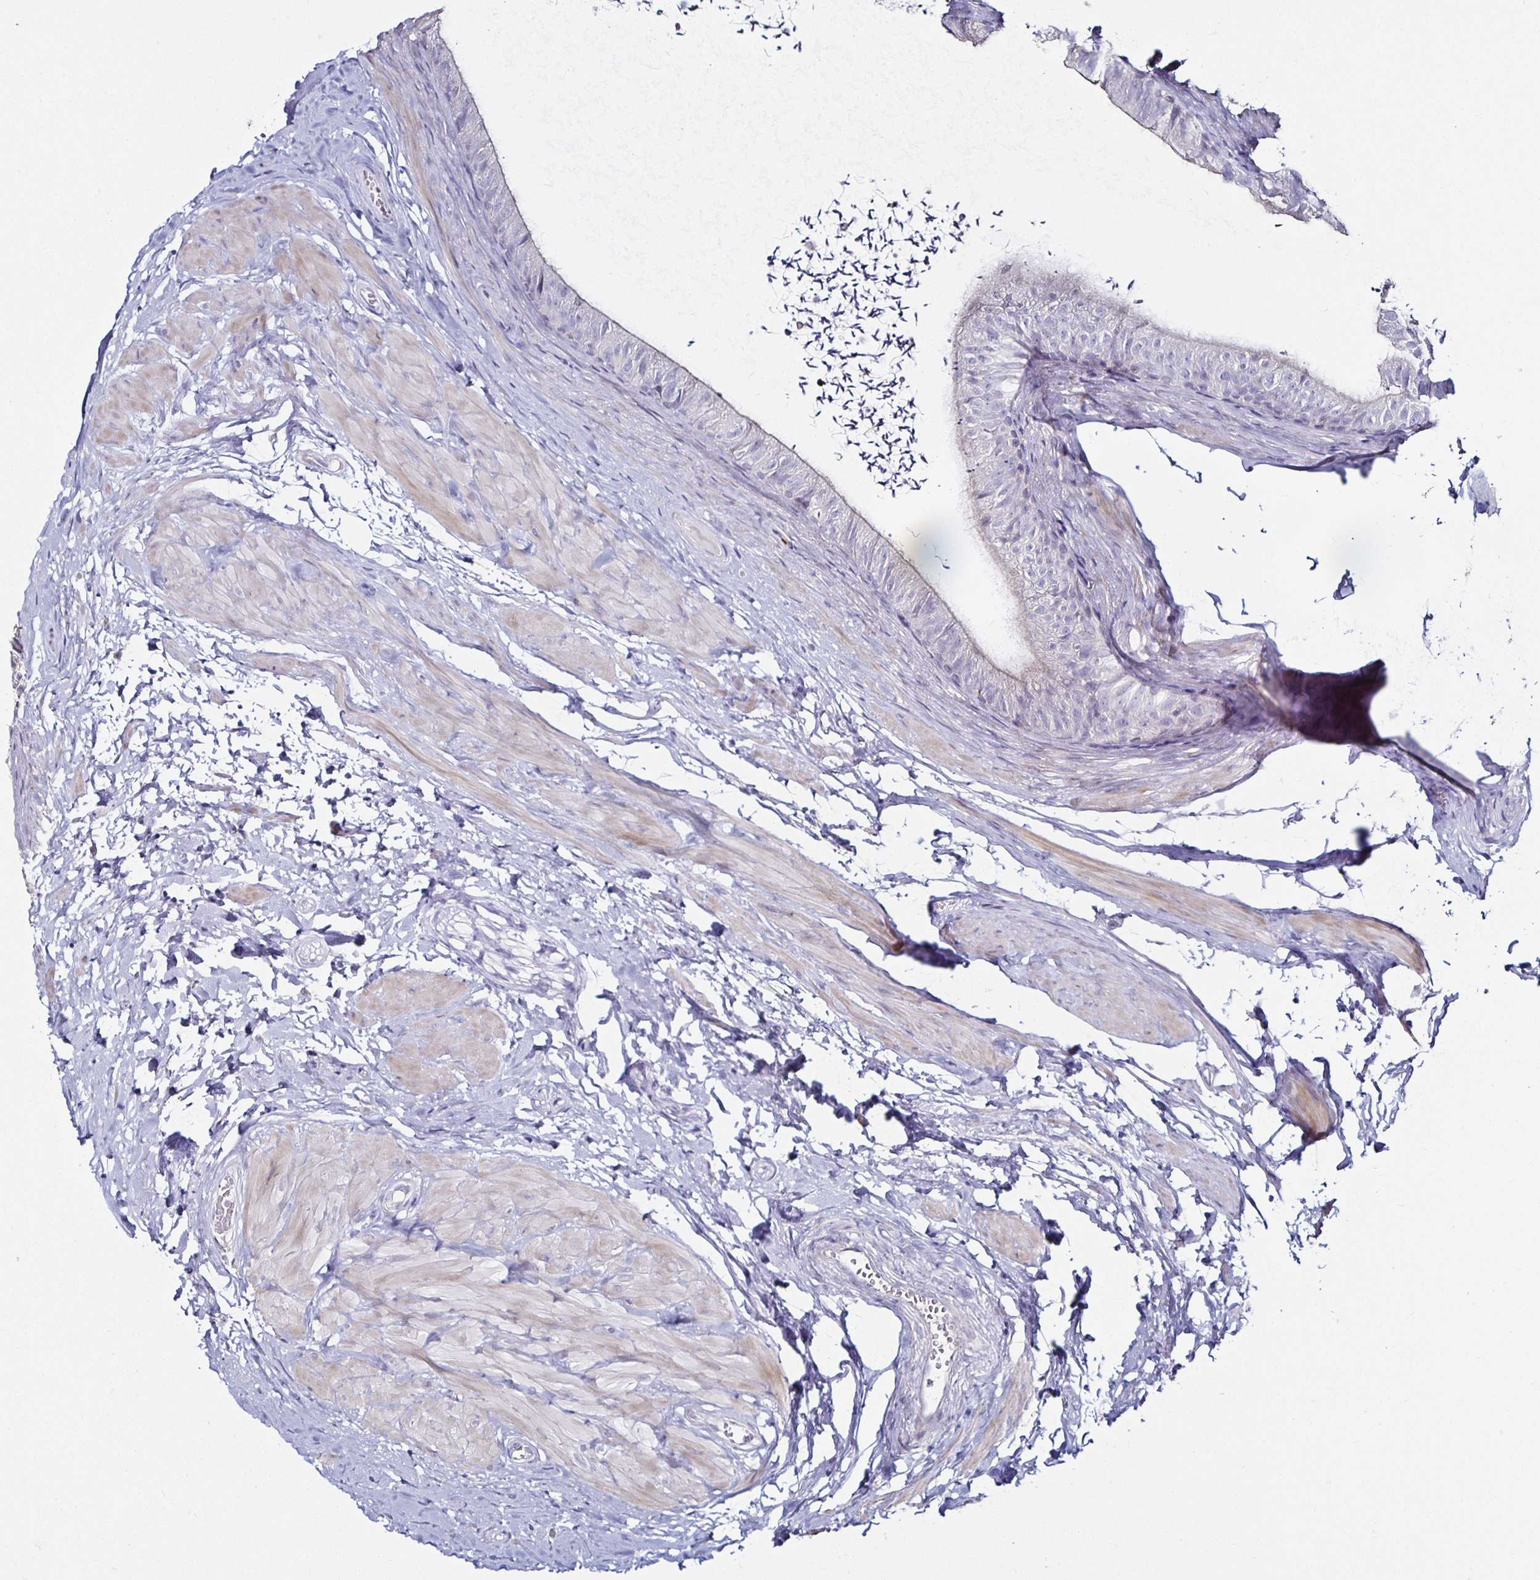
{"staining": {"intensity": "negative", "quantity": "none", "location": "none"}, "tissue": "epididymis", "cell_type": "Glandular cells", "image_type": "normal", "snomed": [{"axis": "morphology", "description": "Normal tissue, NOS"}, {"axis": "topography", "description": "Epididymis, spermatic cord, NOS"}, {"axis": "topography", "description": "Epididymis"}, {"axis": "topography", "description": "Peripheral nerve tissue"}], "caption": "Protein analysis of benign epididymis shows no significant staining in glandular cells.", "gene": "TLR4", "patient": {"sex": "male", "age": 29}}